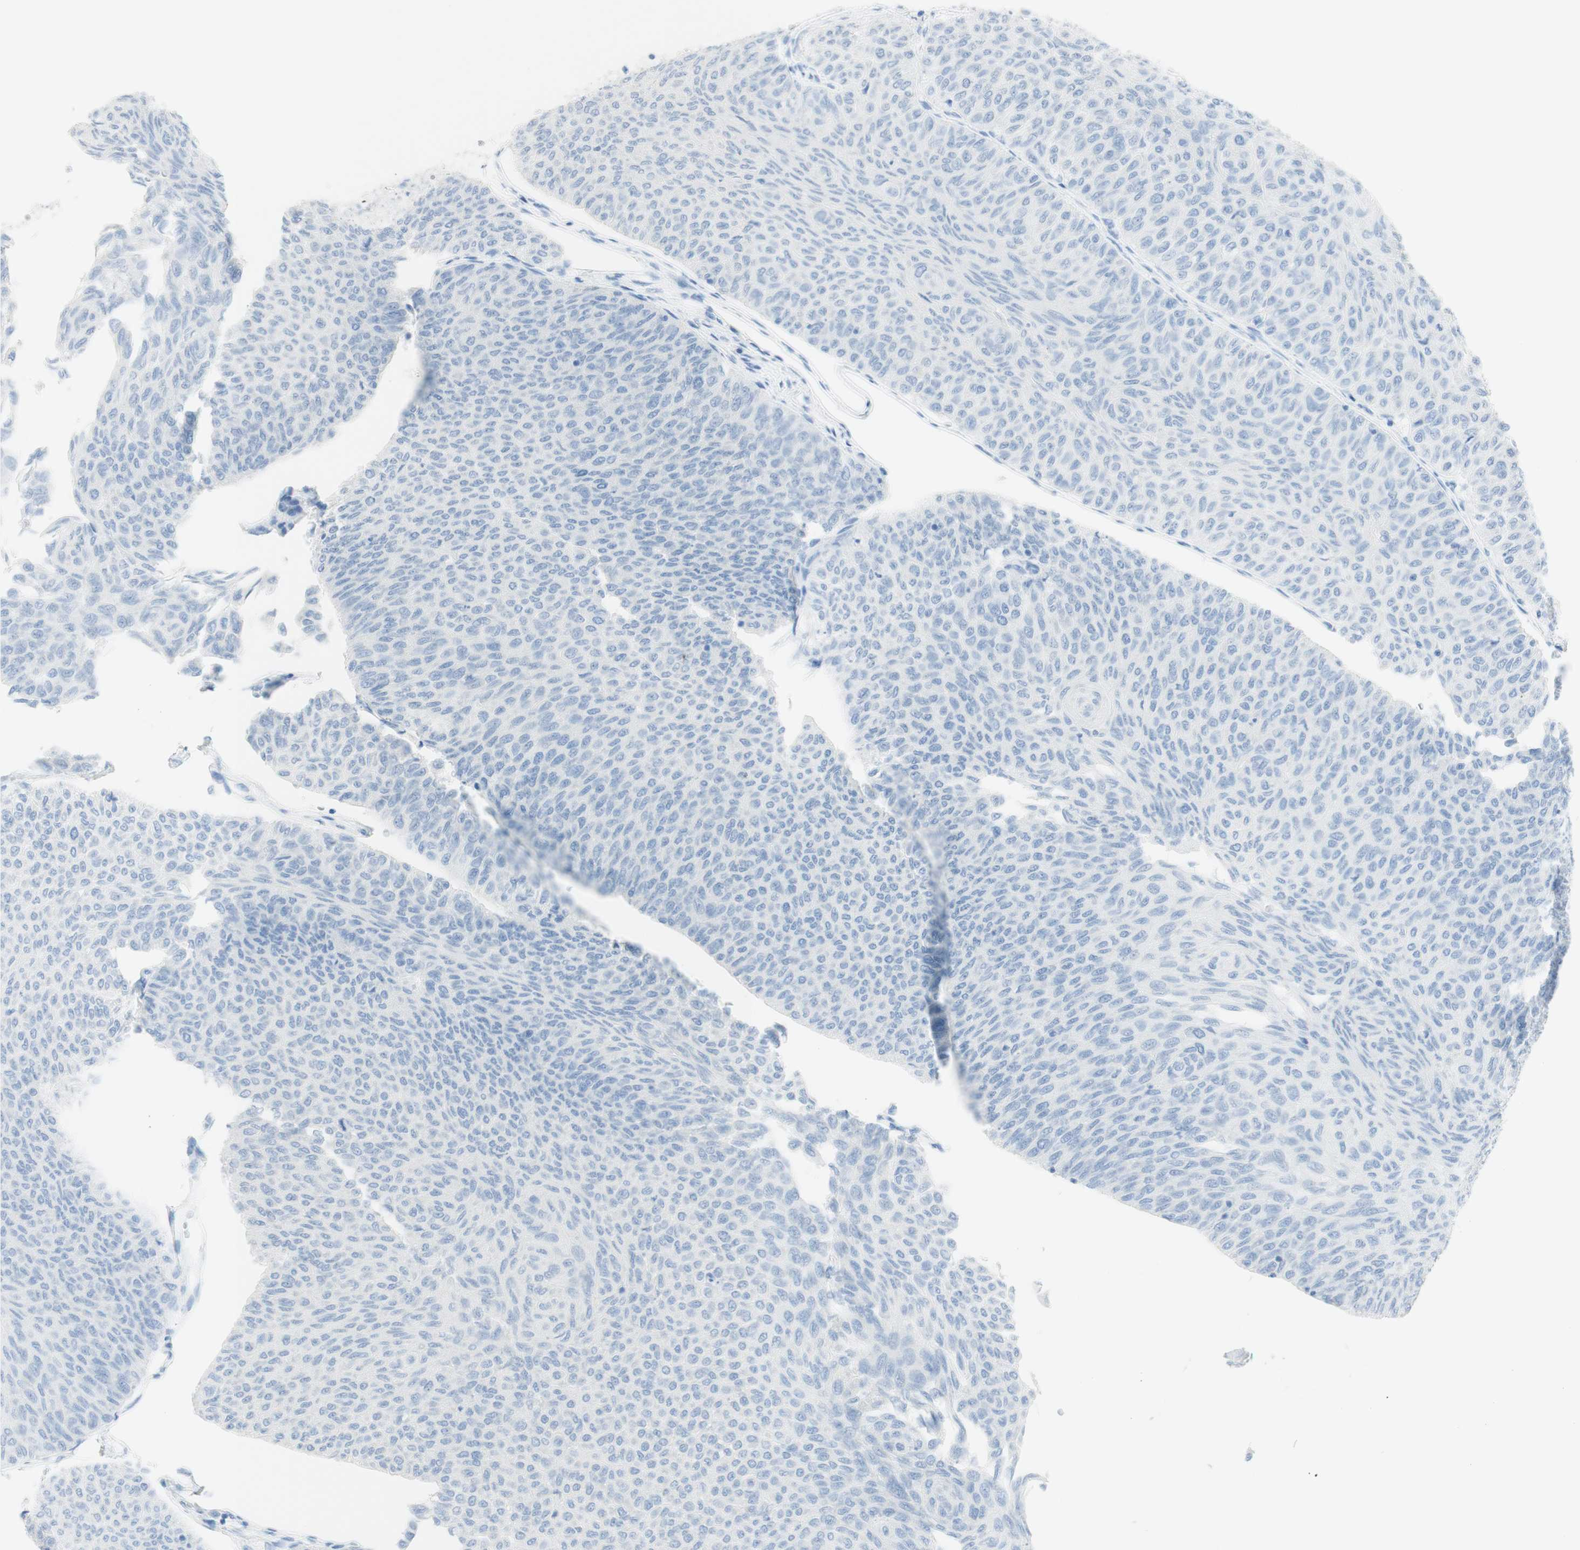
{"staining": {"intensity": "negative", "quantity": "none", "location": "none"}, "tissue": "urothelial cancer", "cell_type": "Tumor cells", "image_type": "cancer", "snomed": [{"axis": "morphology", "description": "Urothelial carcinoma, Low grade"}, {"axis": "topography", "description": "Urinary bladder"}], "caption": "Tumor cells are negative for brown protein staining in urothelial cancer. (Brightfield microscopy of DAB (3,3'-diaminobenzidine) IHC at high magnification).", "gene": "TPO", "patient": {"sex": "male", "age": 78}}